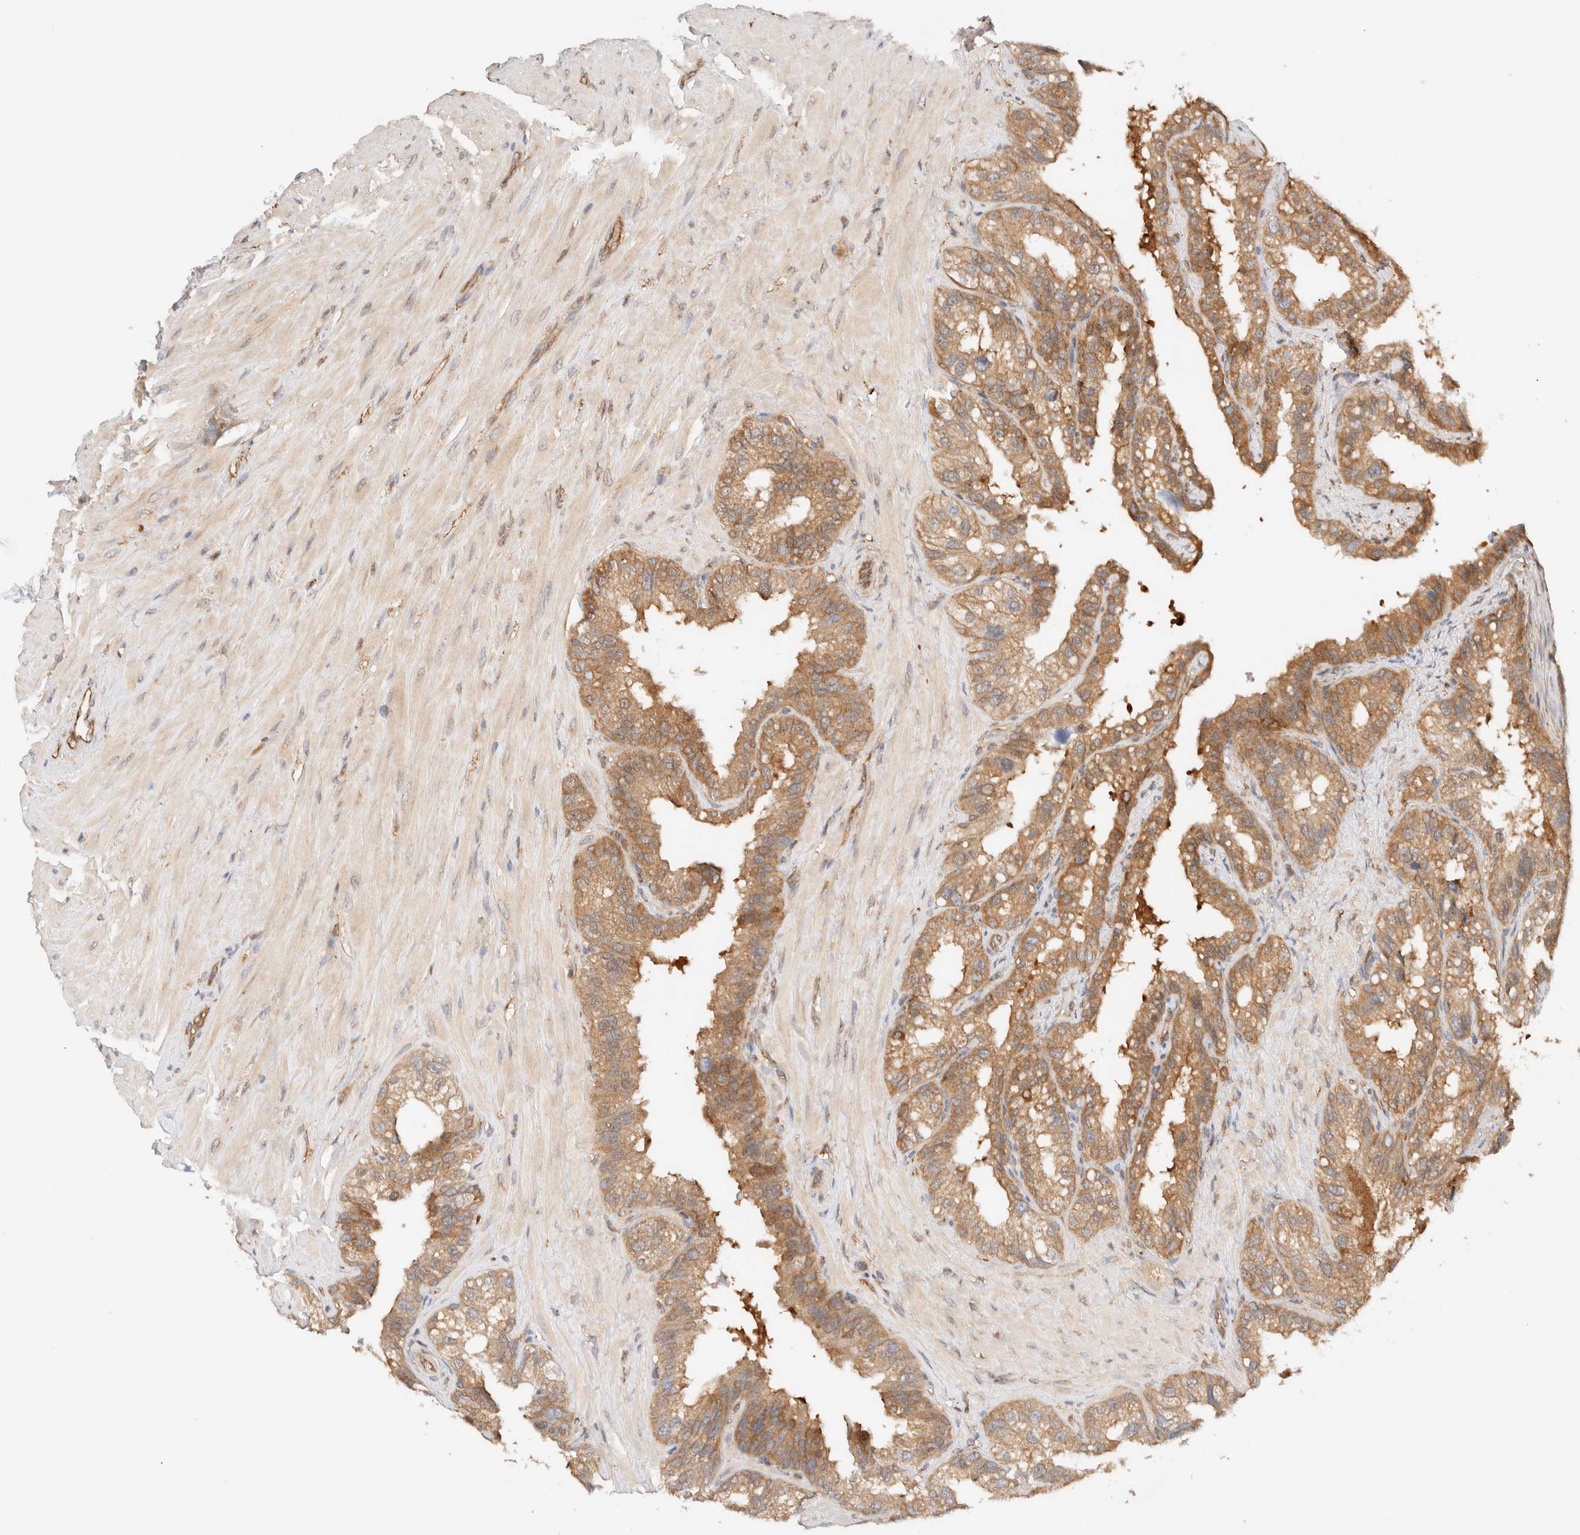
{"staining": {"intensity": "moderate", "quantity": ">75%", "location": "cytoplasmic/membranous"}, "tissue": "seminal vesicle", "cell_type": "Glandular cells", "image_type": "normal", "snomed": [{"axis": "morphology", "description": "Normal tissue, NOS"}, {"axis": "topography", "description": "Seminal veicle"}], "caption": "Glandular cells demonstrate medium levels of moderate cytoplasmic/membranous expression in about >75% of cells in normal seminal vesicle. (Brightfield microscopy of DAB IHC at high magnification).", "gene": "RABEP1", "patient": {"sex": "male", "age": 68}}